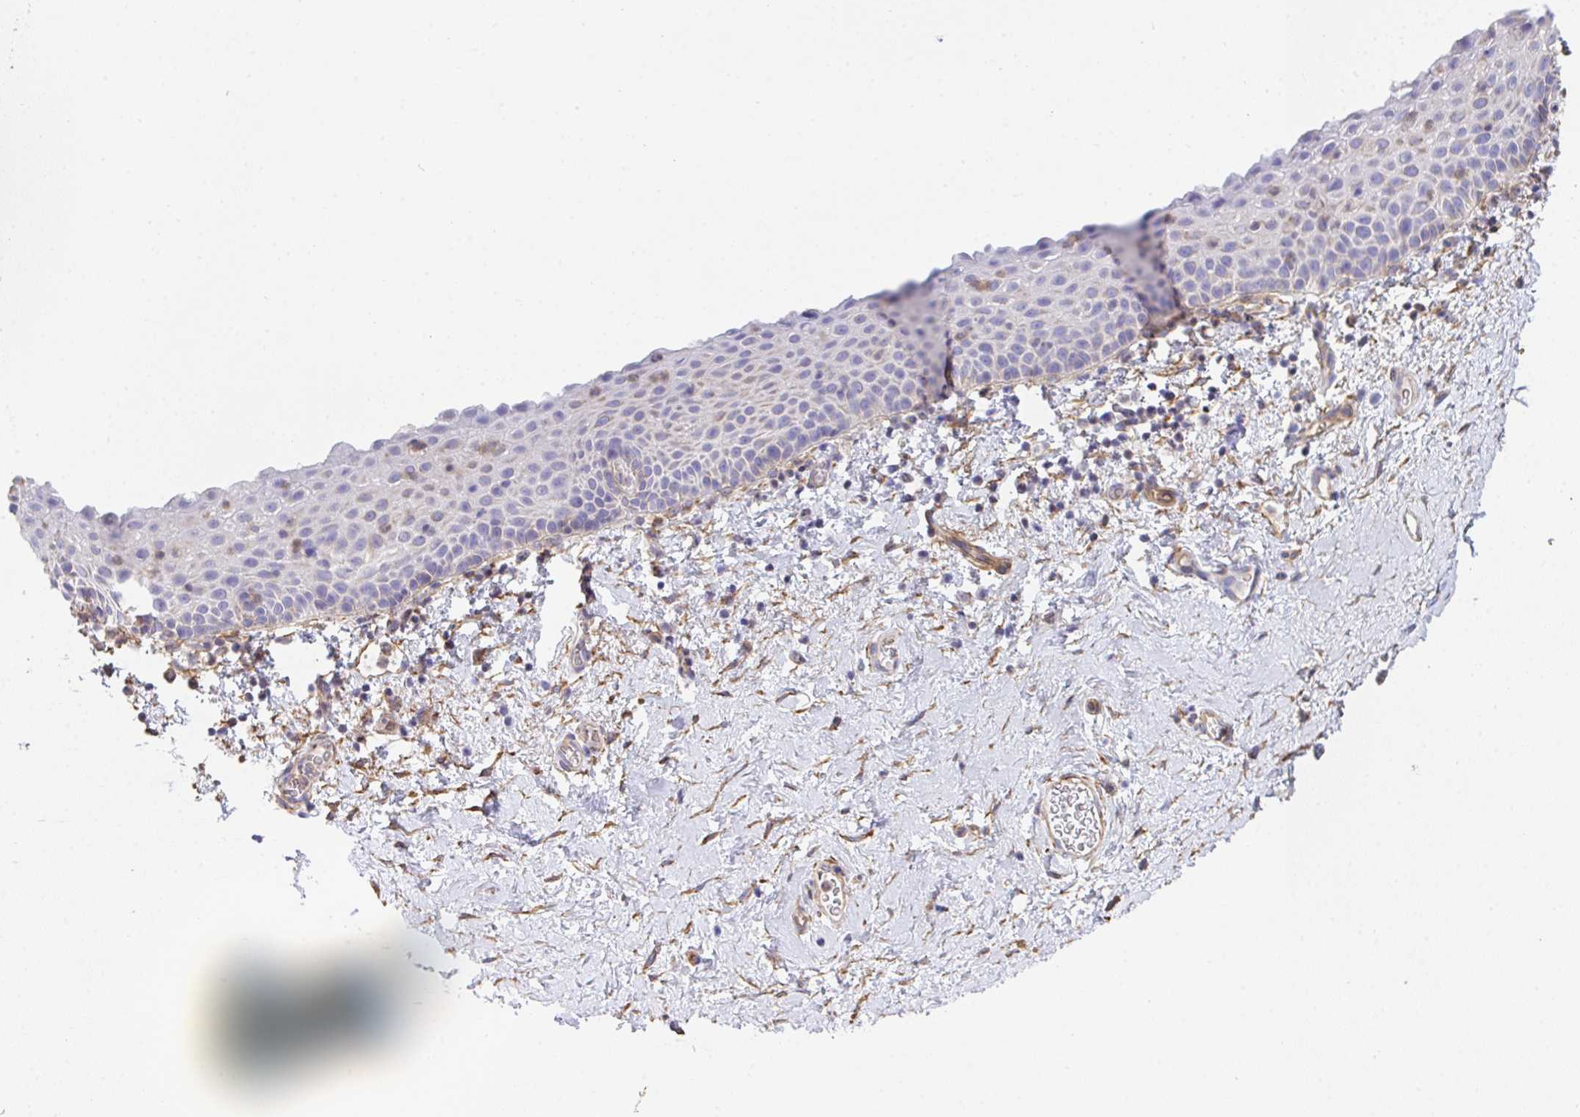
{"staining": {"intensity": "weak", "quantity": "<25%", "location": "cytoplasmic/membranous"}, "tissue": "vagina", "cell_type": "Squamous epithelial cells", "image_type": "normal", "snomed": [{"axis": "morphology", "description": "Normal tissue, NOS"}, {"axis": "topography", "description": "Vagina"}], "caption": "DAB immunohistochemical staining of normal vagina reveals no significant positivity in squamous epithelial cells. The staining is performed using DAB (3,3'-diaminobenzidine) brown chromogen with nuclei counter-stained in using hematoxylin.", "gene": "TNFAIP8", "patient": {"sex": "female", "age": 61}}